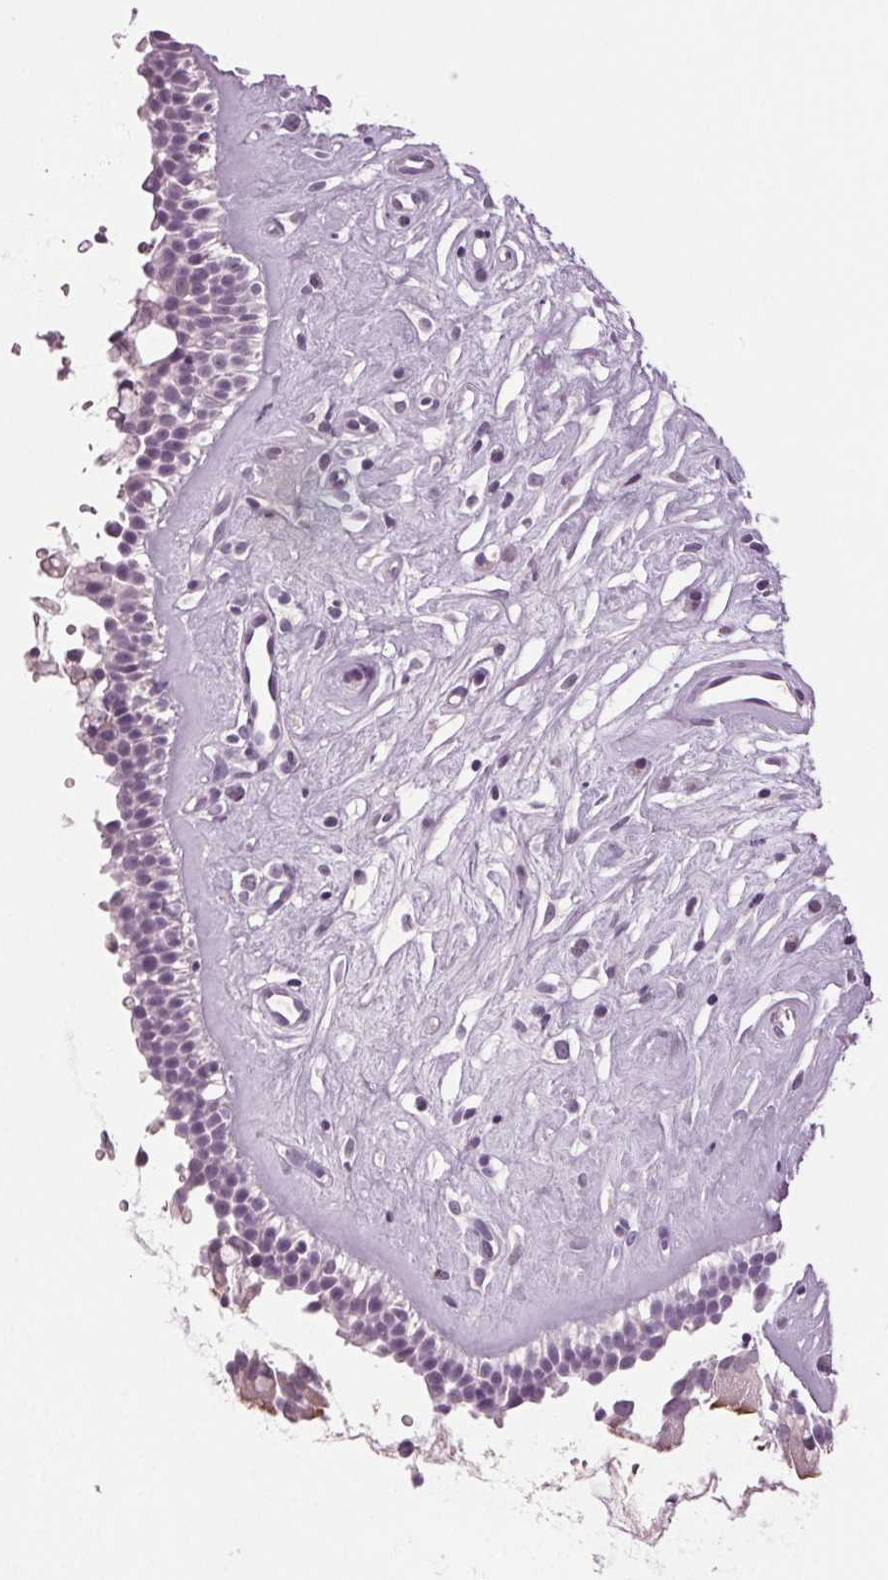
{"staining": {"intensity": "negative", "quantity": "none", "location": "none"}, "tissue": "nasopharynx", "cell_type": "Respiratory epithelial cells", "image_type": "normal", "snomed": [{"axis": "morphology", "description": "Normal tissue, NOS"}, {"axis": "topography", "description": "Nasopharynx"}], "caption": "A micrograph of nasopharynx stained for a protein demonstrates no brown staining in respiratory epithelial cells.", "gene": "DNAH12", "patient": {"sex": "male", "age": 32}}